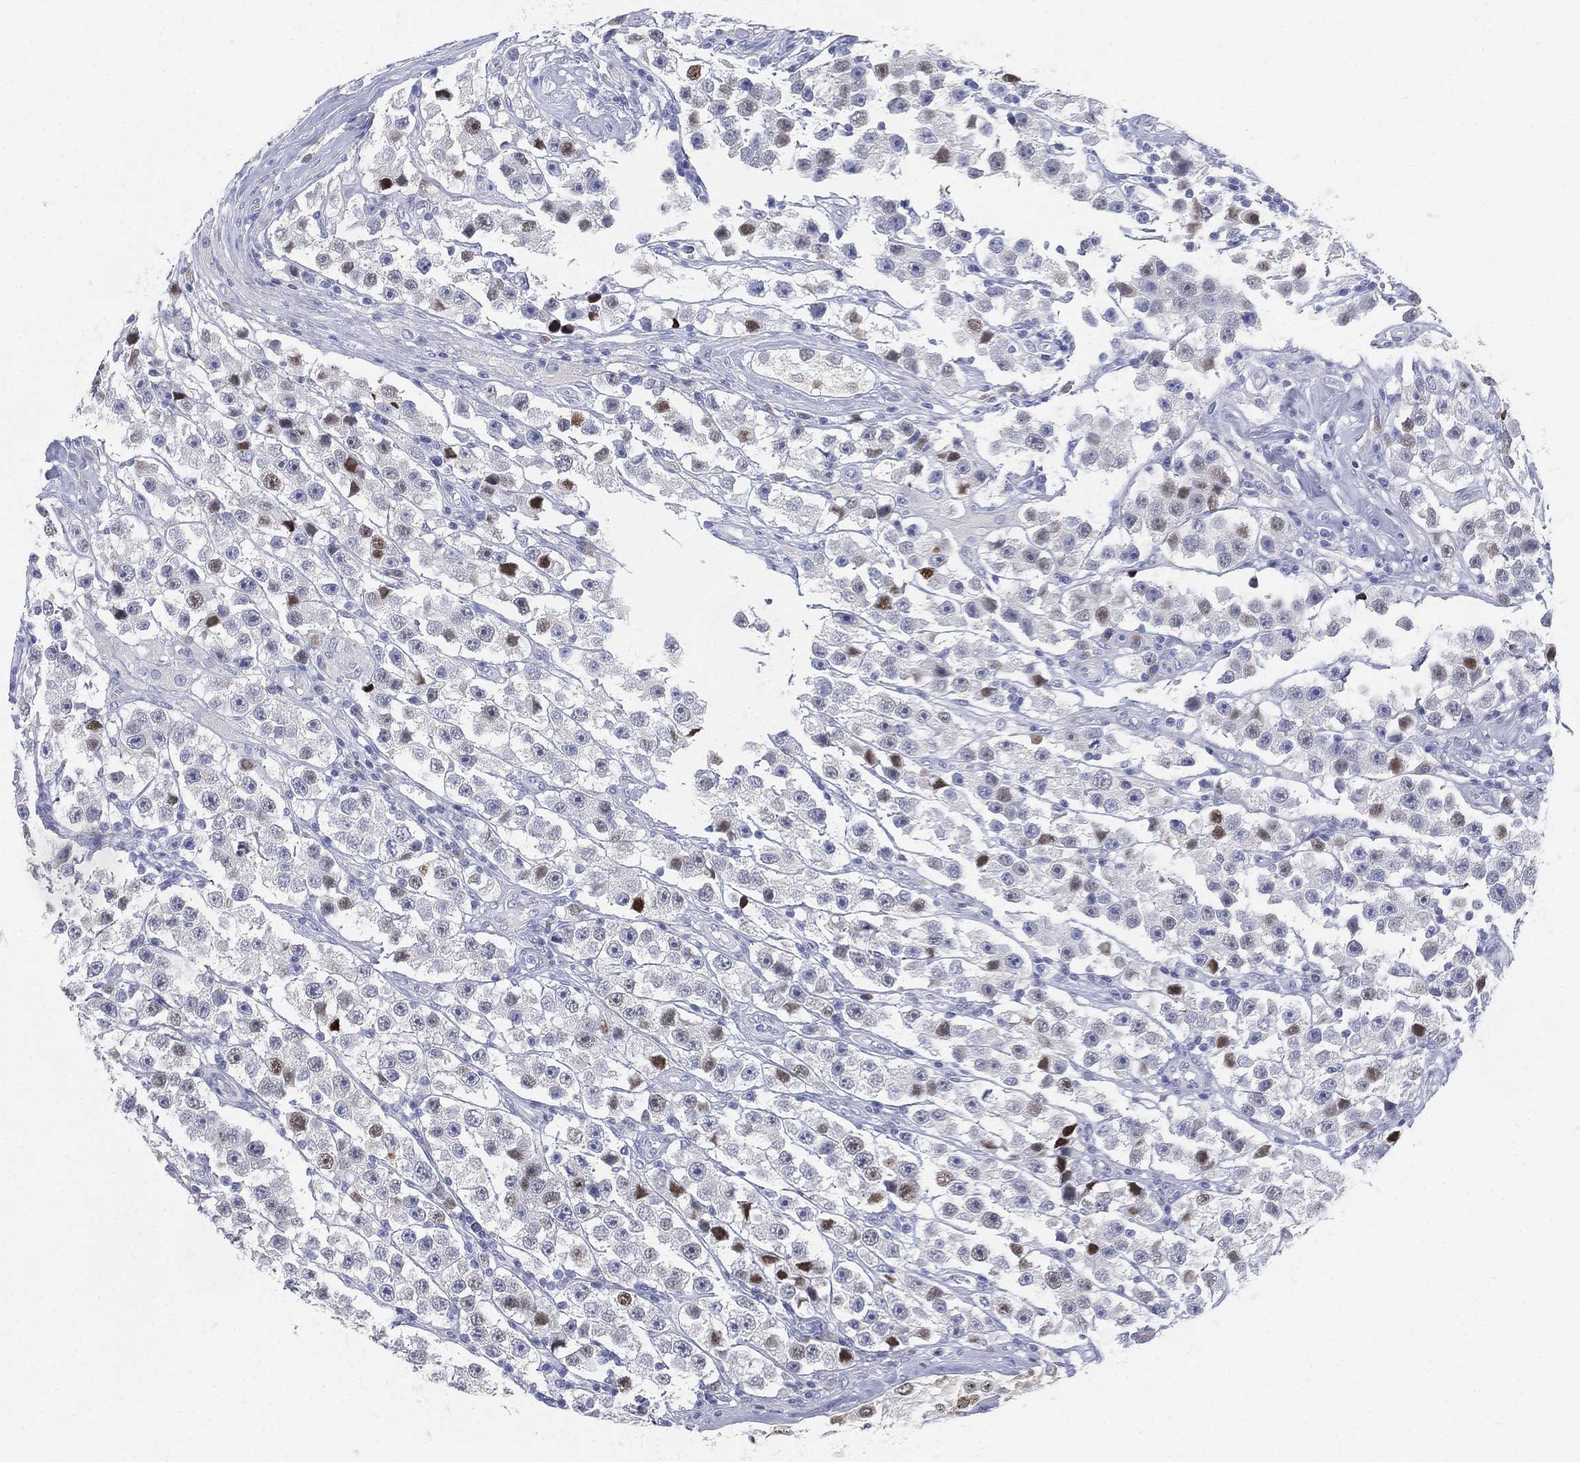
{"staining": {"intensity": "strong", "quantity": "<25%", "location": "nuclear"}, "tissue": "testis cancer", "cell_type": "Tumor cells", "image_type": "cancer", "snomed": [{"axis": "morphology", "description": "Seminoma, NOS"}, {"axis": "topography", "description": "Testis"}], "caption": "Immunohistochemical staining of human testis cancer exhibits strong nuclear protein staining in about <25% of tumor cells. The protein is shown in brown color, while the nuclei are stained blue.", "gene": "GCNA", "patient": {"sex": "male", "age": 45}}